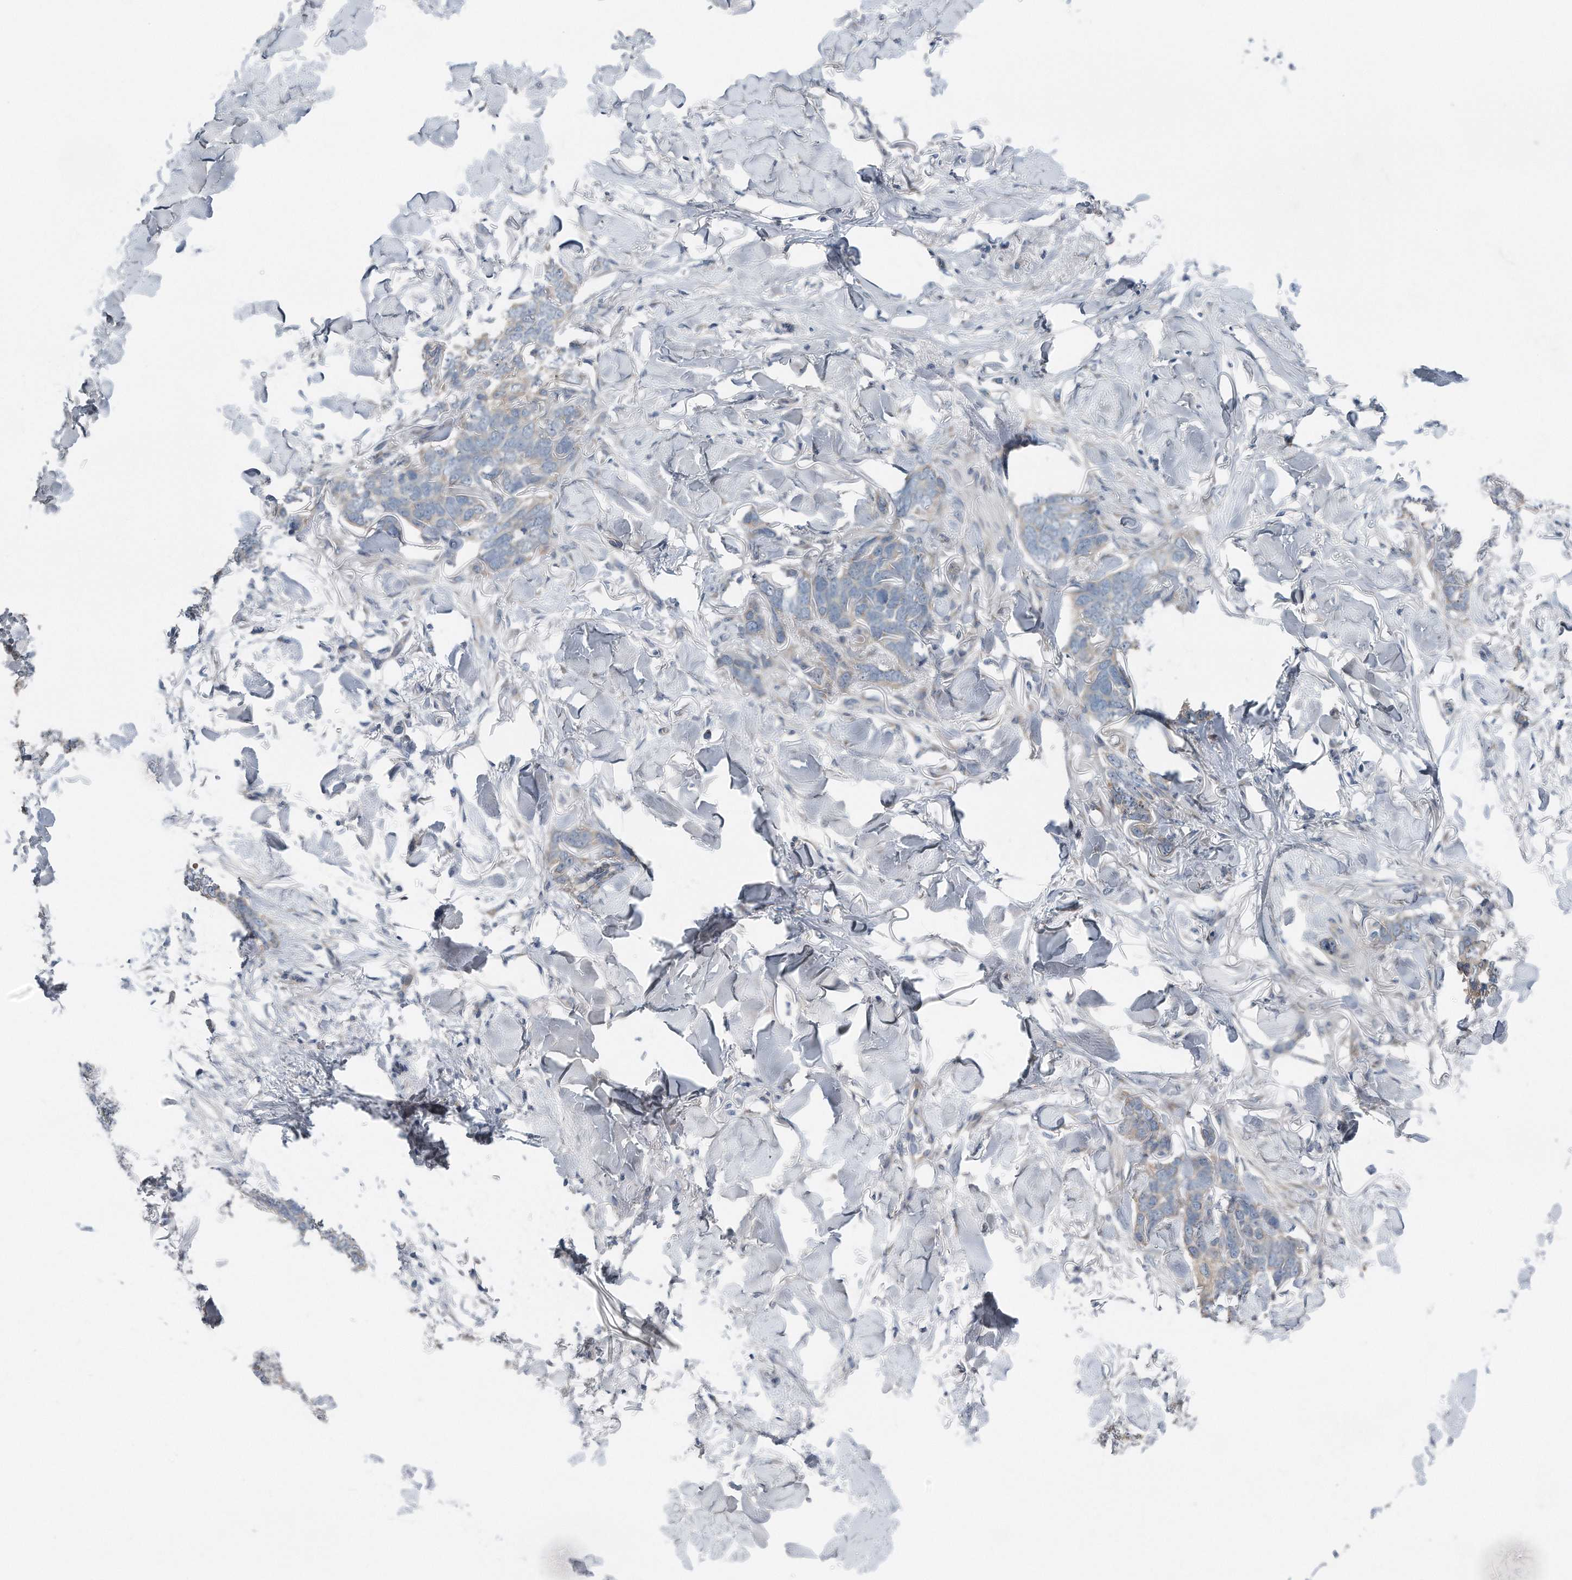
{"staining": {"intensity": "weak", "quantity": "<25%", "location": "cytoplasmic/membranous"}, "tissue": "skin cancer", "cell_type": "Tumor cells", "image_type": "cancer", "snomed": [{"axis": "morphology", "description": "Normal tissue, NOS"}, {"axis": "morphology", "description": "Basal cell carcinoma"}, {"axis": "topography", "description": "Skin"}], "caption": "IHC histopathology image of neoplastic tissue: human basal cell carcinoma (skin) stained with DAB (3,3'-diaminobenzidine) reveals no significant protein positivity in tumor cells.", "gene": "YRDC", "patient": {"sex": "male", "age": 77}}